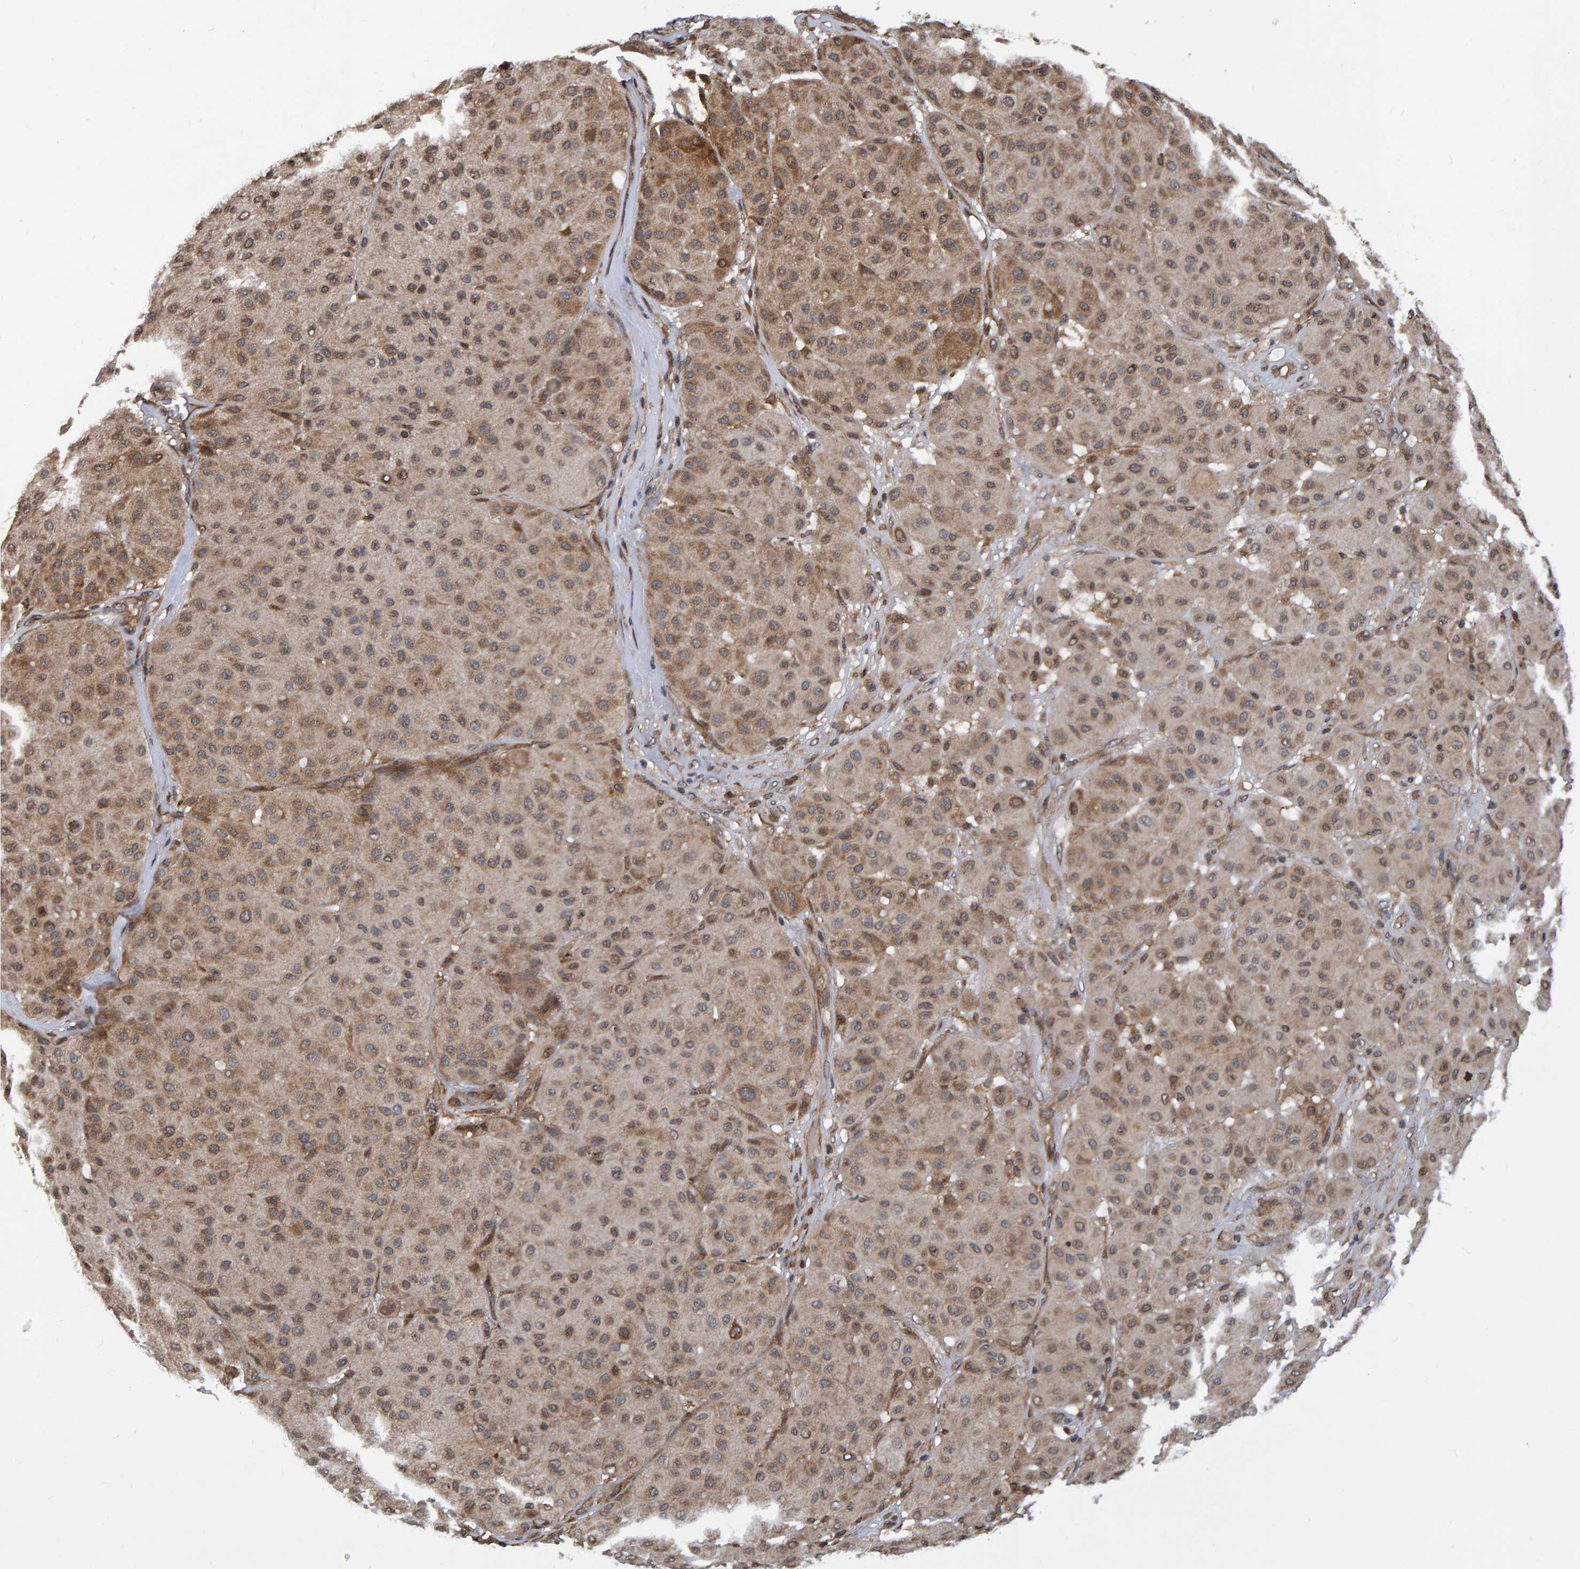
{"staining": {"intensity": "moderate", "quantity": ">75%", "location": "cytoplasmic/membranous"}, "tissue": "melanoma", "cell_type": "Tumor cells", "image_type": "cancer", "snomed": [{"axis": "morphology", "description": "Normal tissue, NOS"}, {"axis": "morphology", "description": "Malignant melanoma, Metastatic site"}, {"axis": "topography", "description": "Skin"}], "caption": "IHC histopathology image of neoplastic tissue: melanoma stained using immunohistochemistry demonstrates medium levels of moderate protein expression localized specifically in the cytoplasmic/membranous of tumor cells, appearing as a cytoplasmic/membranous brown color.", "gene": "GAB2", "patient": {"sex": "male", "age": 41}}